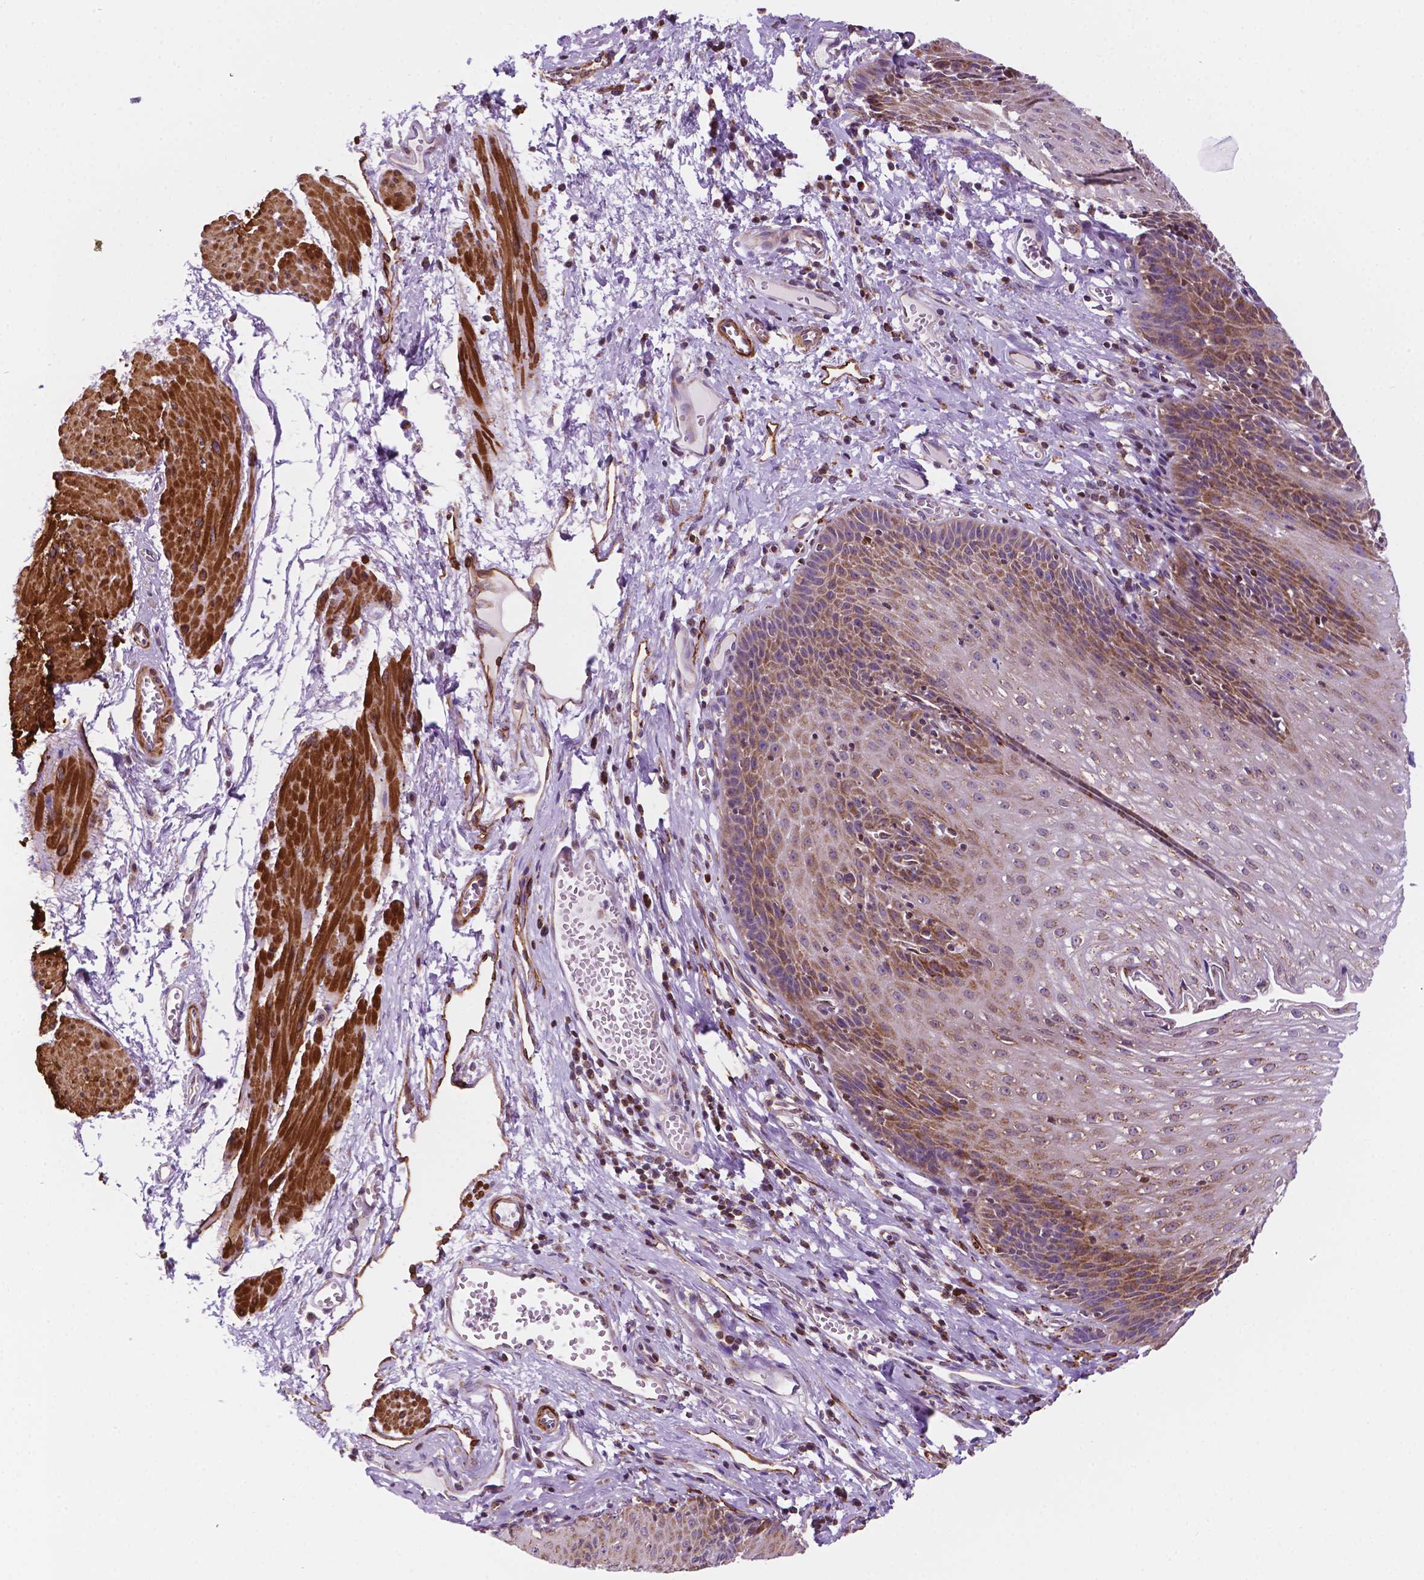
{"staining": {"intensity": "moderate", "quantity": "25%-75%", "location": "cytoplasmic/membranous"}, "tissue": "esophagus", "cell_type": "Squamous epithelial cells", "image_type": "normal", "snomed": [{"axis": "morphology", "description": "Normal tissue, NOS"}, {"axis": "topography", "description": "Esophagus"}], "caption": "Esophagus stained with DAB IHC shows medium levels of moderate cytoplasmic/membranous positivity in about 25%-75% of squamous epithelial cells. (brown staining indicates protein expression, while blue staining denotes nuclei).", "gene": "GEMIN4", "patient": {"sex": "male", "age": 72}}